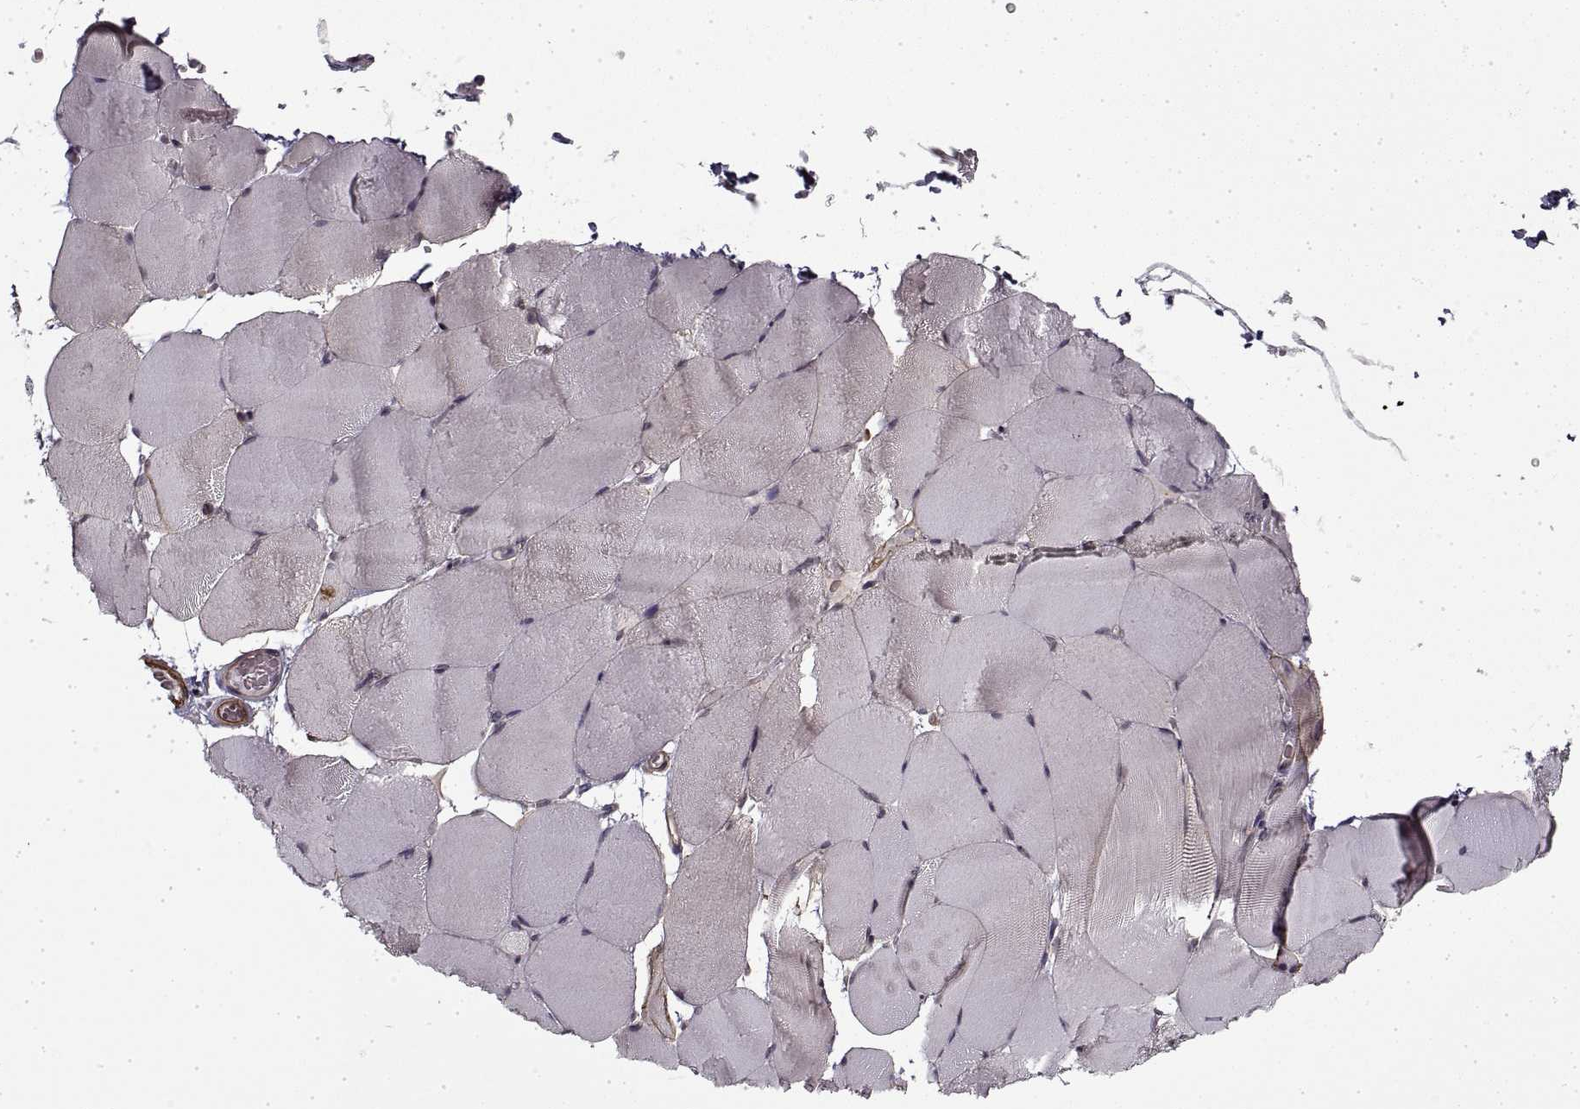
{"staining": {"intensity": "weak", "quantity": "25%-75%", "location": "cytoplasmic/membranous"}, "tissue": "skeletal muscle", "cell_type": "Myocytes", "image_type": "normal", "snomed": [{"axis": "morphology", "description": "Normal tissue, NOS"}, {"axis": "topography", "description": "Skeletal muscle"}], "caption": "IHC of unremarkable human skeletal muscle demonstrates low levels of weak cytoplasmic/membranous positivity in about 25%-75% of myocytes.", "gene": "LAMB2", "patient": {"sex": "female", "age": 37}}